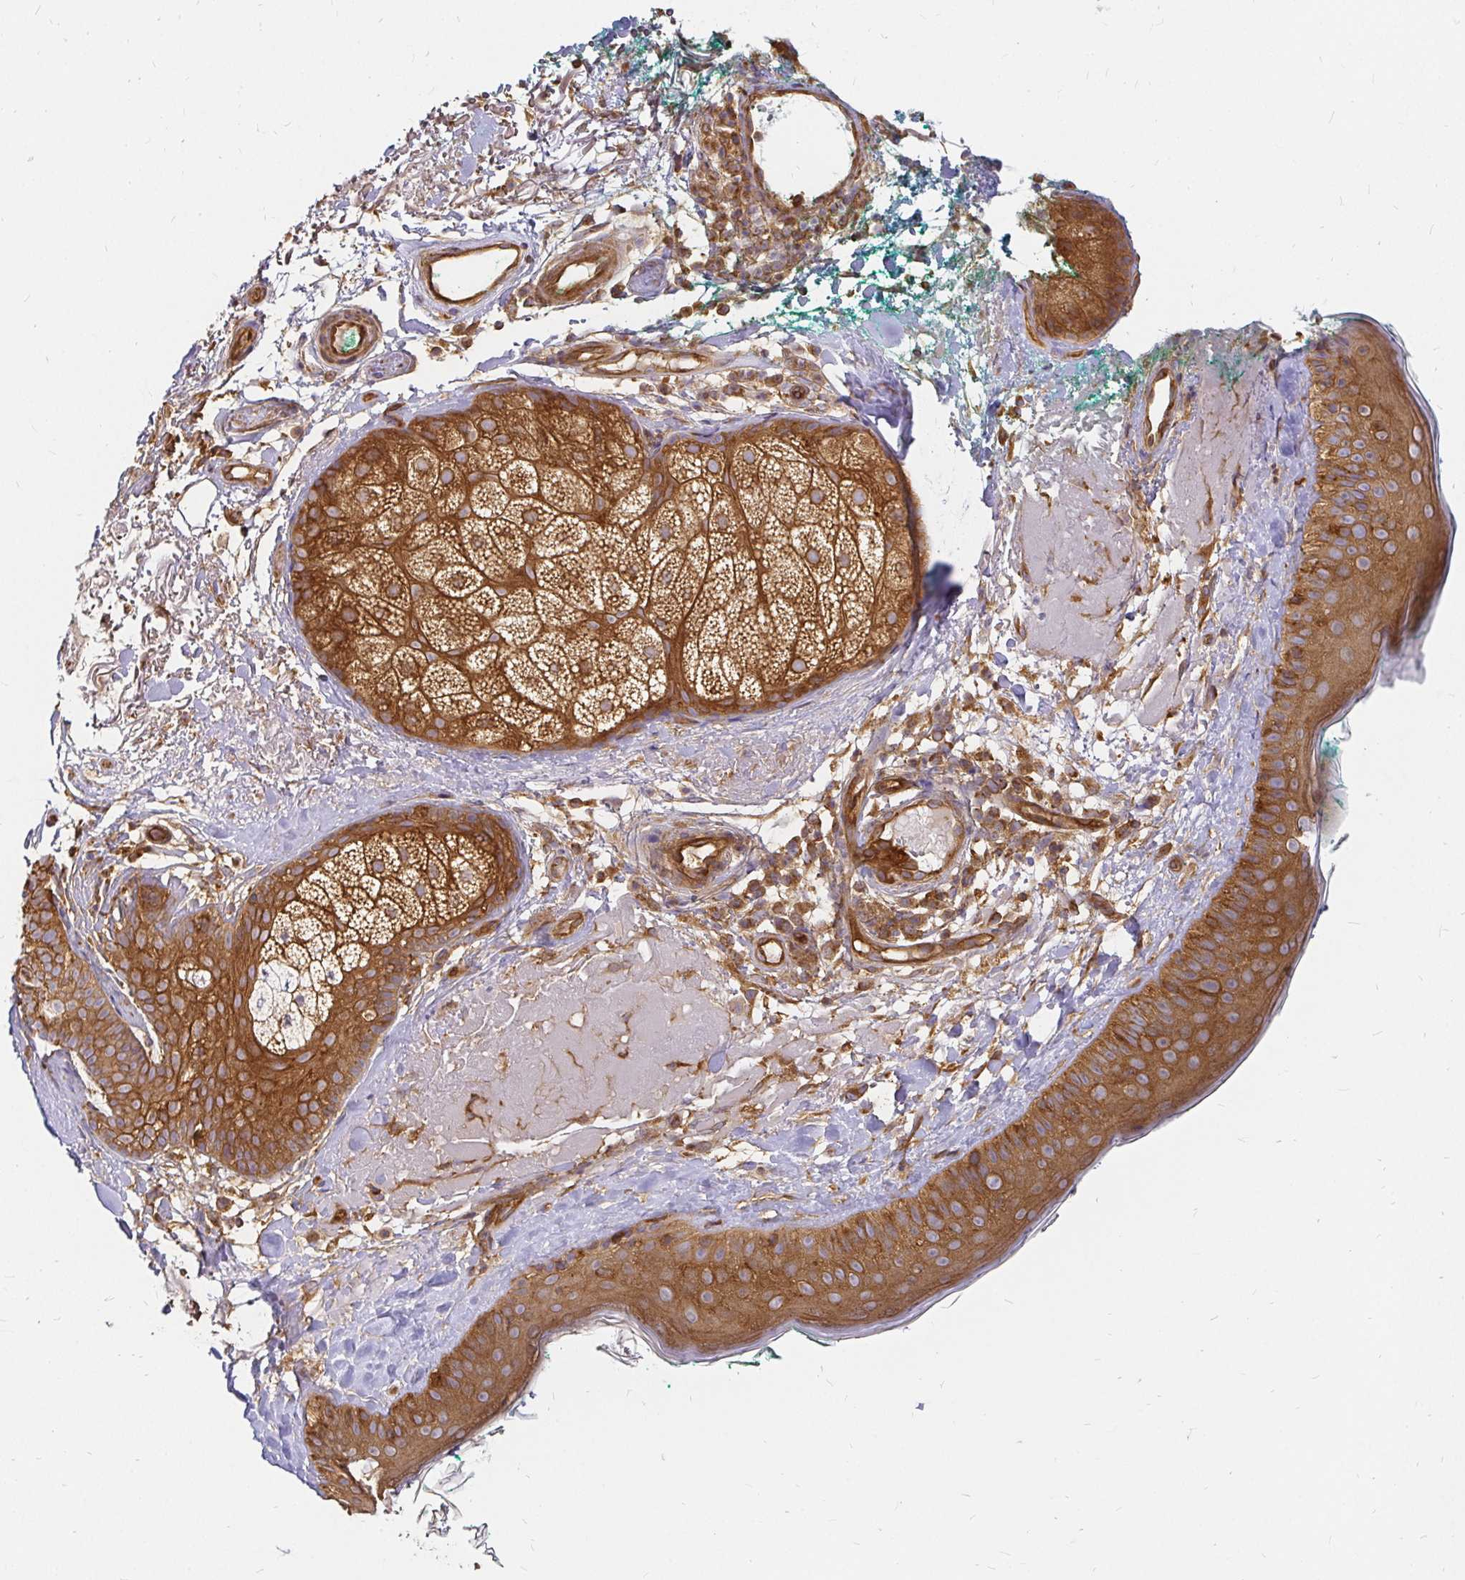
{"staining": {"intensity": "moderate", "quantity": ">75%", "location": "cytoplasmic/membranous"}, "tissue": "skin", "cell_type": "Fibroblasts", "image_type": "normal", "snomed": [{"axis": "morphology", "description": "Normal tissue, NOS"}, {"axis": "topography", "description": "Skin"}], "caption": "Normal skin was stained to show a protein in brown. There is medium levels of moderate cytoplasmic/membranous expression in about >75% of fibroblasts. (IHC, brightfield microscopy, high magnification).", "gene": "KIF5B", "patient": {"sex": "male", "age": 73}}